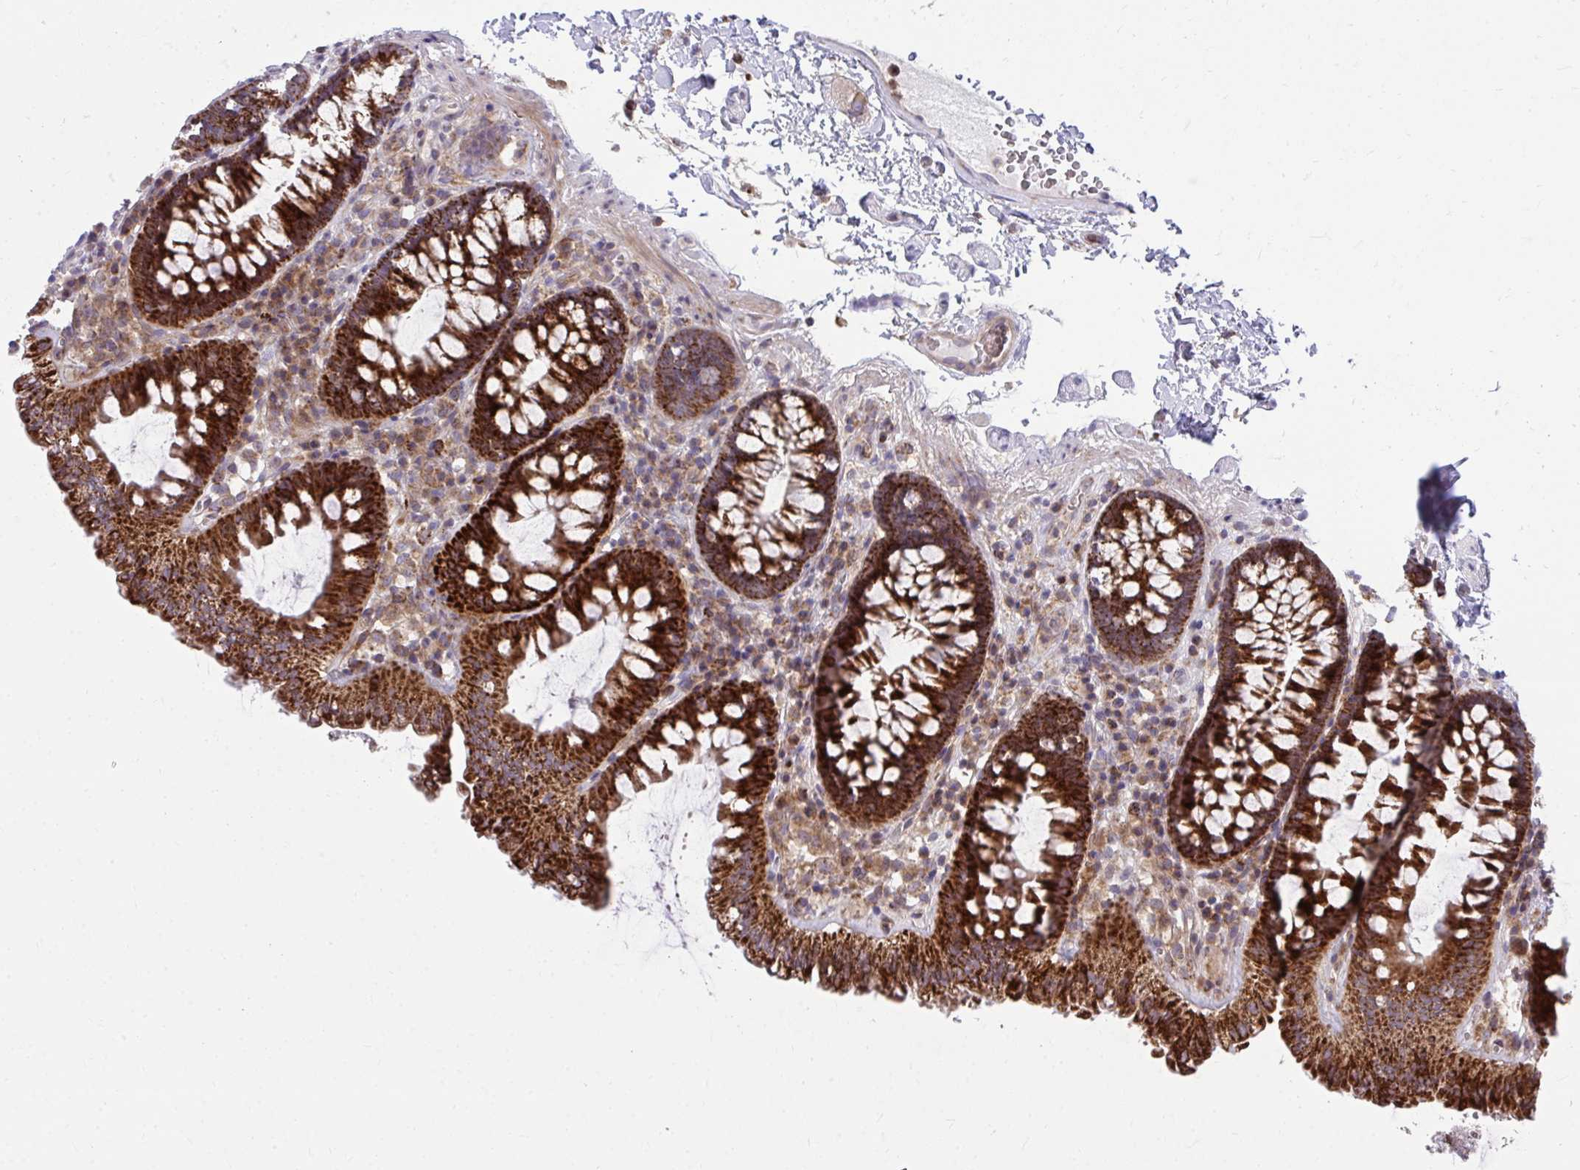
{"staining": {"intensity": "weak", "quantity": "<25%", "location": "cytoplasmic/membranous"}, "tissue": "colon", "cell_type": "Endothelial cells", "image_type": "normal", "snomed": [{"axis": "morphology", "description": "Normal tissue, NOS"}, {"axis": "topography", "description": "Colon"}, {"axis": "topography", "description": "Peripheral nerve tissue"}], "caption": "A high-resolution photomicrograph shows immunohistochemistry staining of unremarkable colon, which demonstrates no significant staining in endothelial cells.", "gene": "C16orf54", "patient": {"sex": "male", "age": 84}}